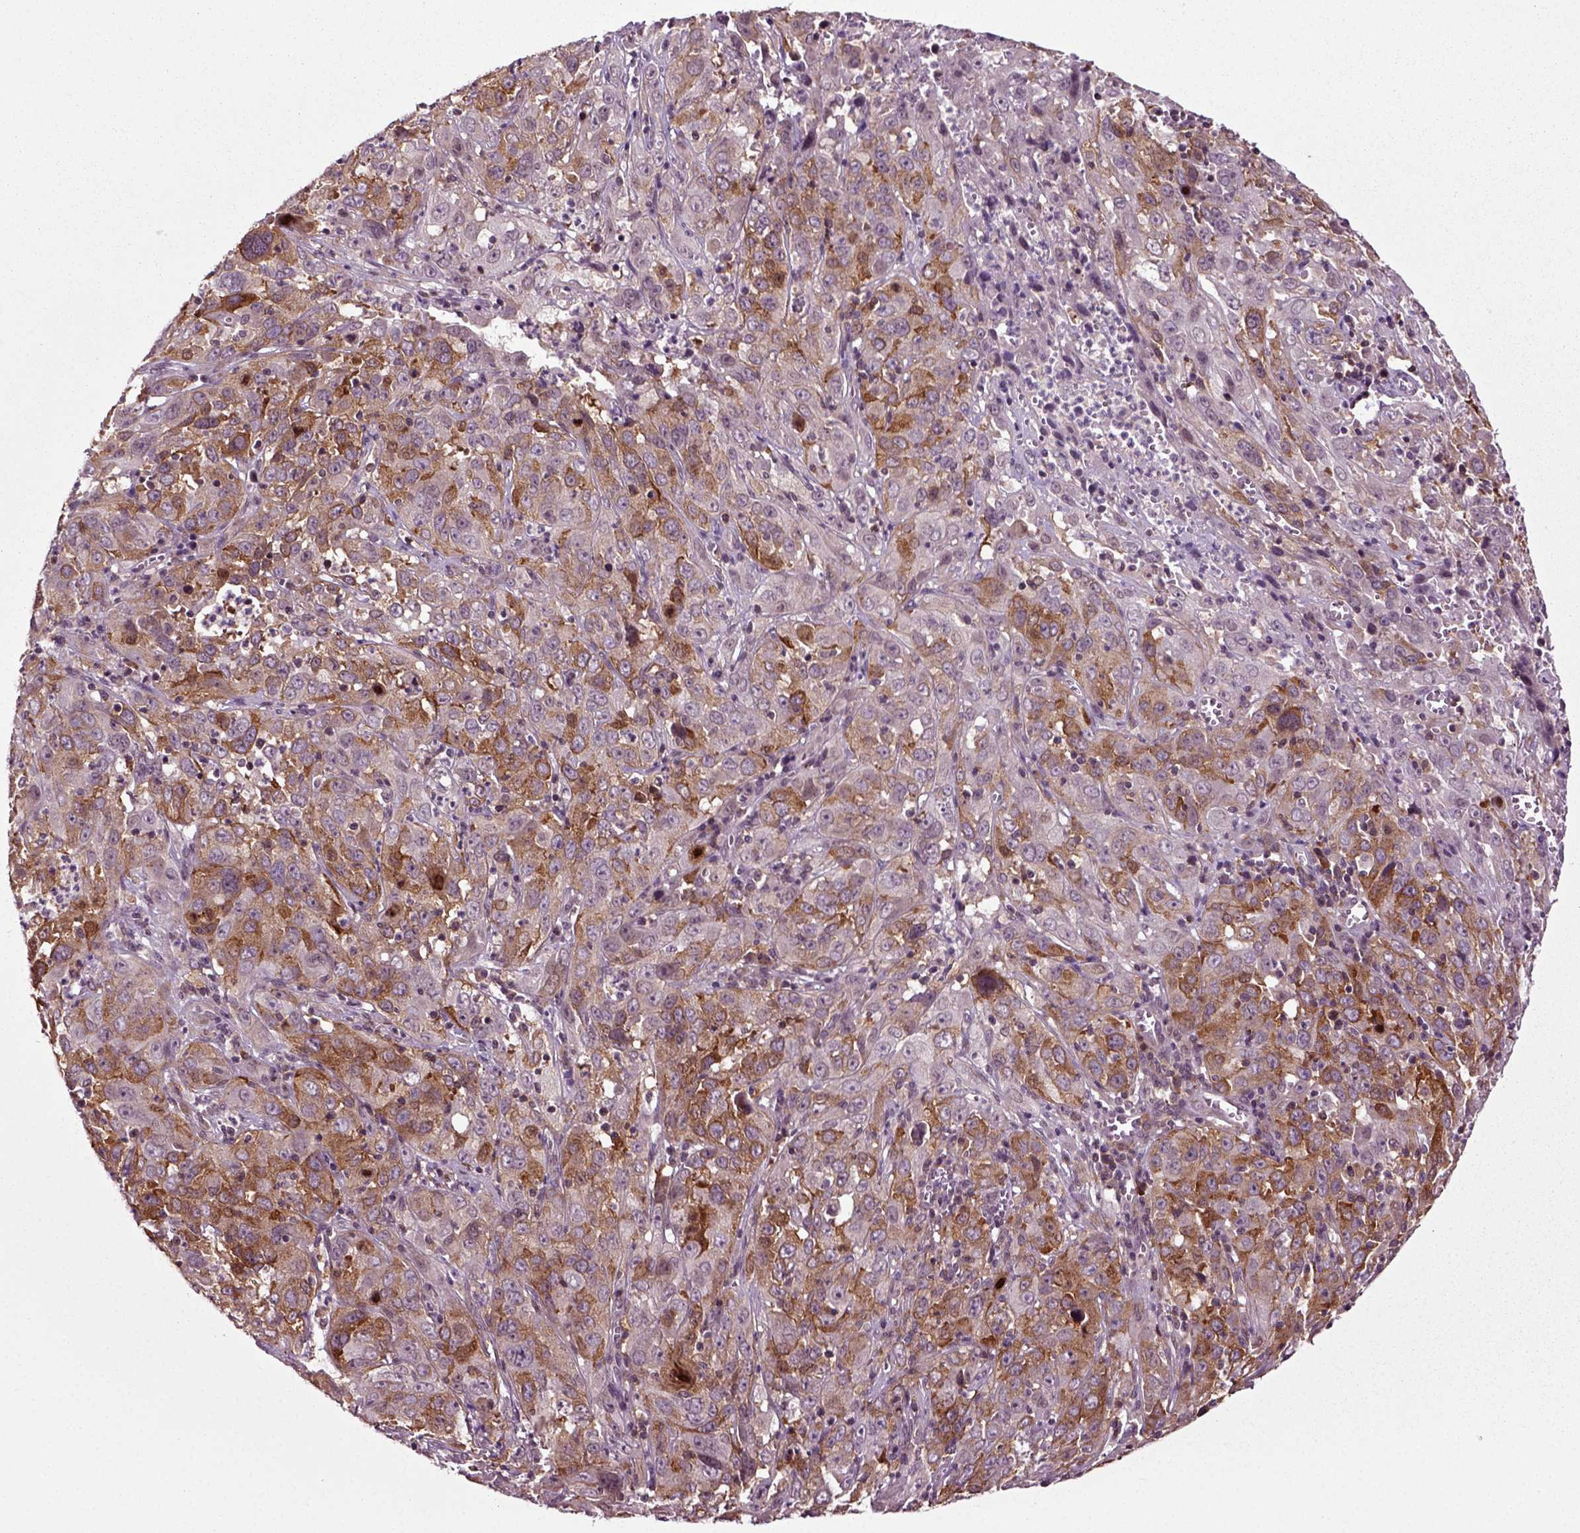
{"staining": {"intensity": "moderate", "quantity": "25%-75%", "location": "cytoplasmic/membranous"}, "tissue": "cervical cancer", "cell_type": "Tumor cells", "image_type": "cancer", "snomed": [{"axis": "morphology", "description": "Squamous cell carcinoma, NOS"}, {"axis": "topography", "description": "Cervix"}], "caption": "Immunohistochemistry (IHC) histopathology image of cervical cancer (squamous cell carcinoma) stained for a protein (brown), which shows medium levels of moderate cytoplasmic/membranous positivity in about 25%-75% of tumor cells.", "gene": "KNSTRN", "patient": {"sex": "female", "age": 32}}